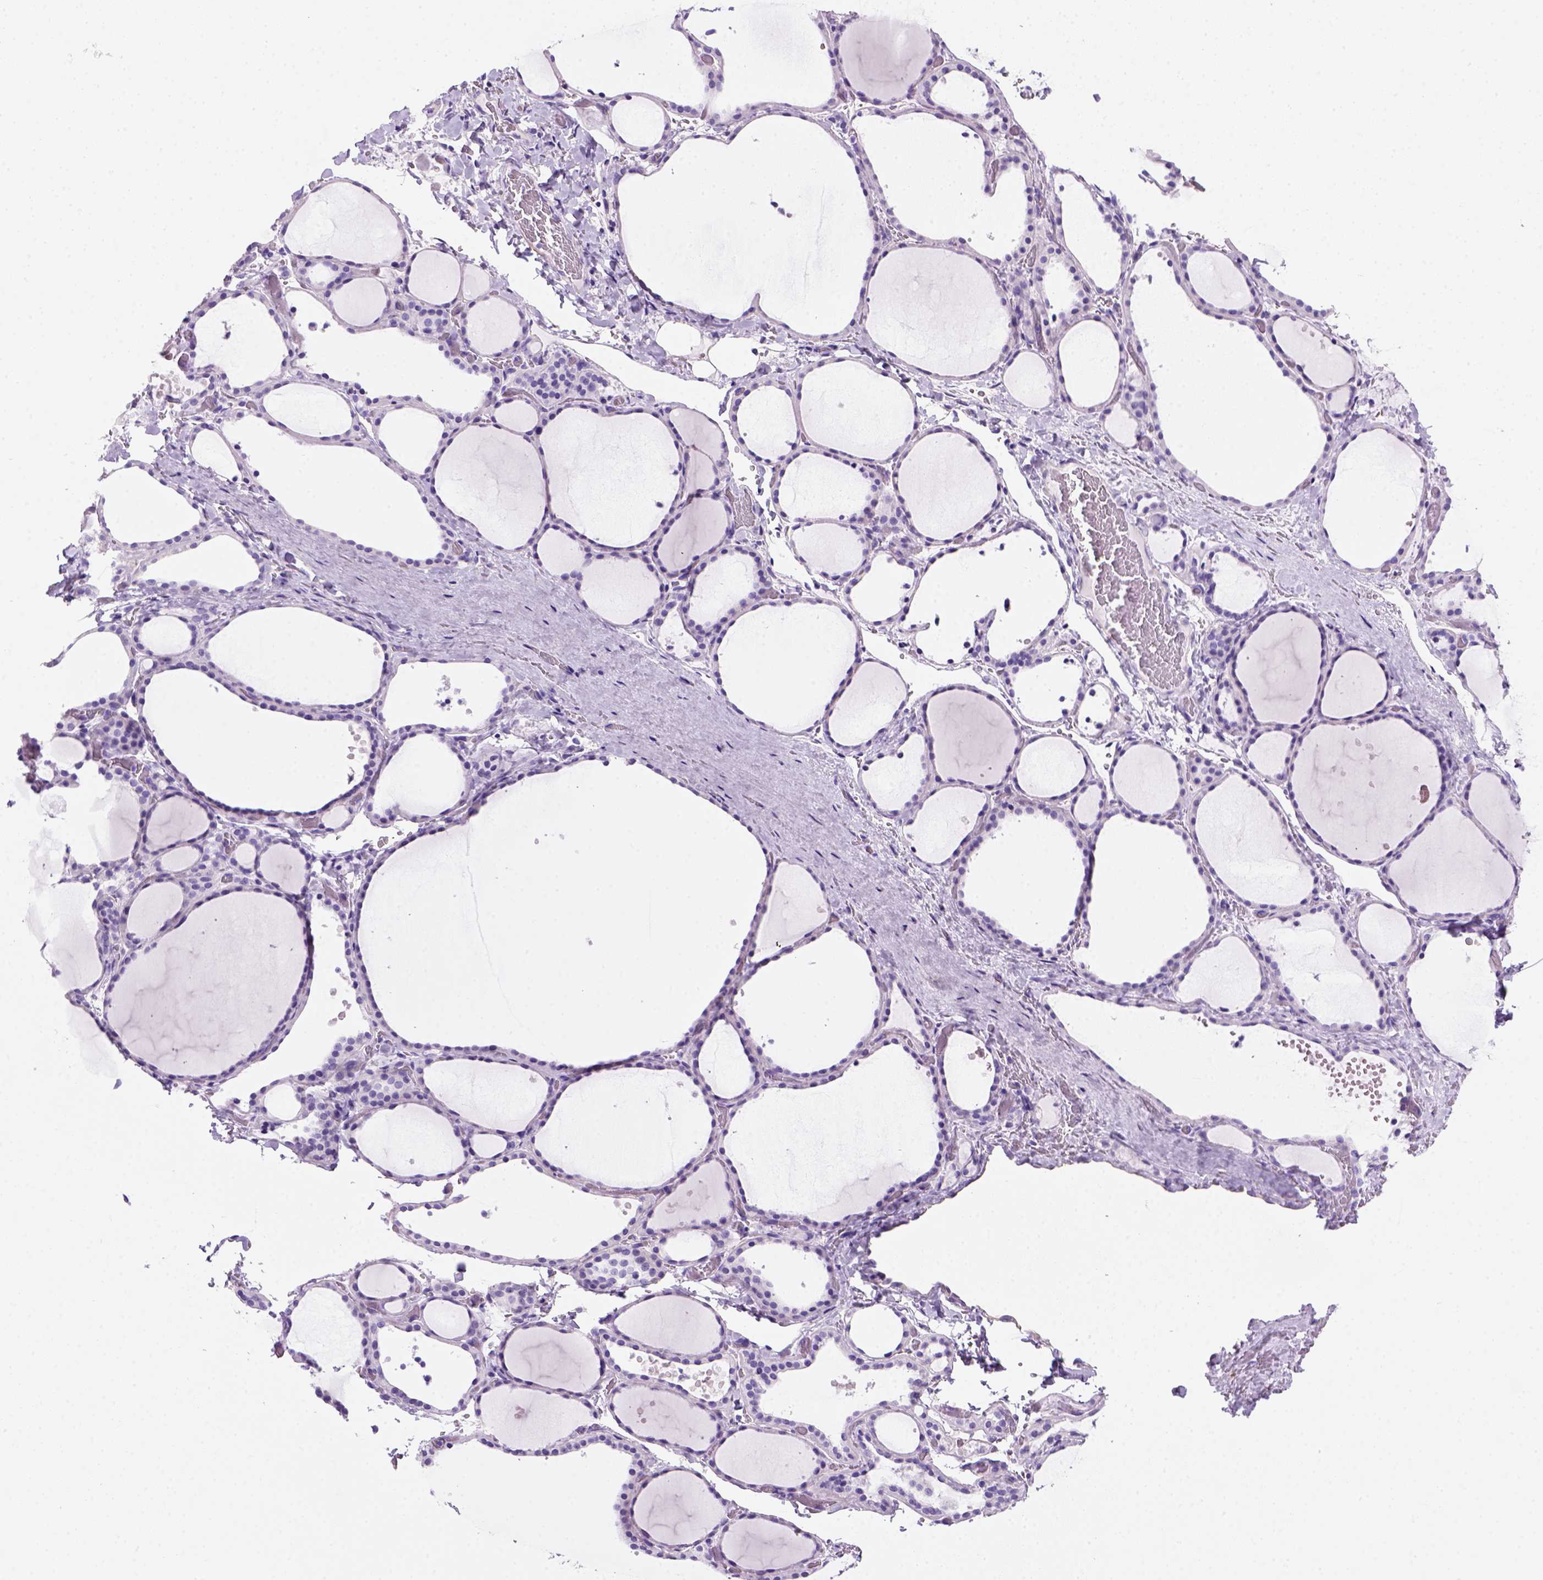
{"staining": {"intensity": "negative", "quantity": "none", "location": "none"}, "tissue": "thyroid gland", "cell_type": "Glandular cells", "image_type": "normal", "snomed": [{"axis": "morphology", "description": "Normal tissue, NOS"}, {"axis": "topography", "description": "Thyroid gland"}], "caption": "This is an immunohistochemistry (IHC) image of benign thyroid gland. There is no staining in glandular cells.", "gene": "ARHGEF33", "patient": {"sex": "female", "age": 36}}